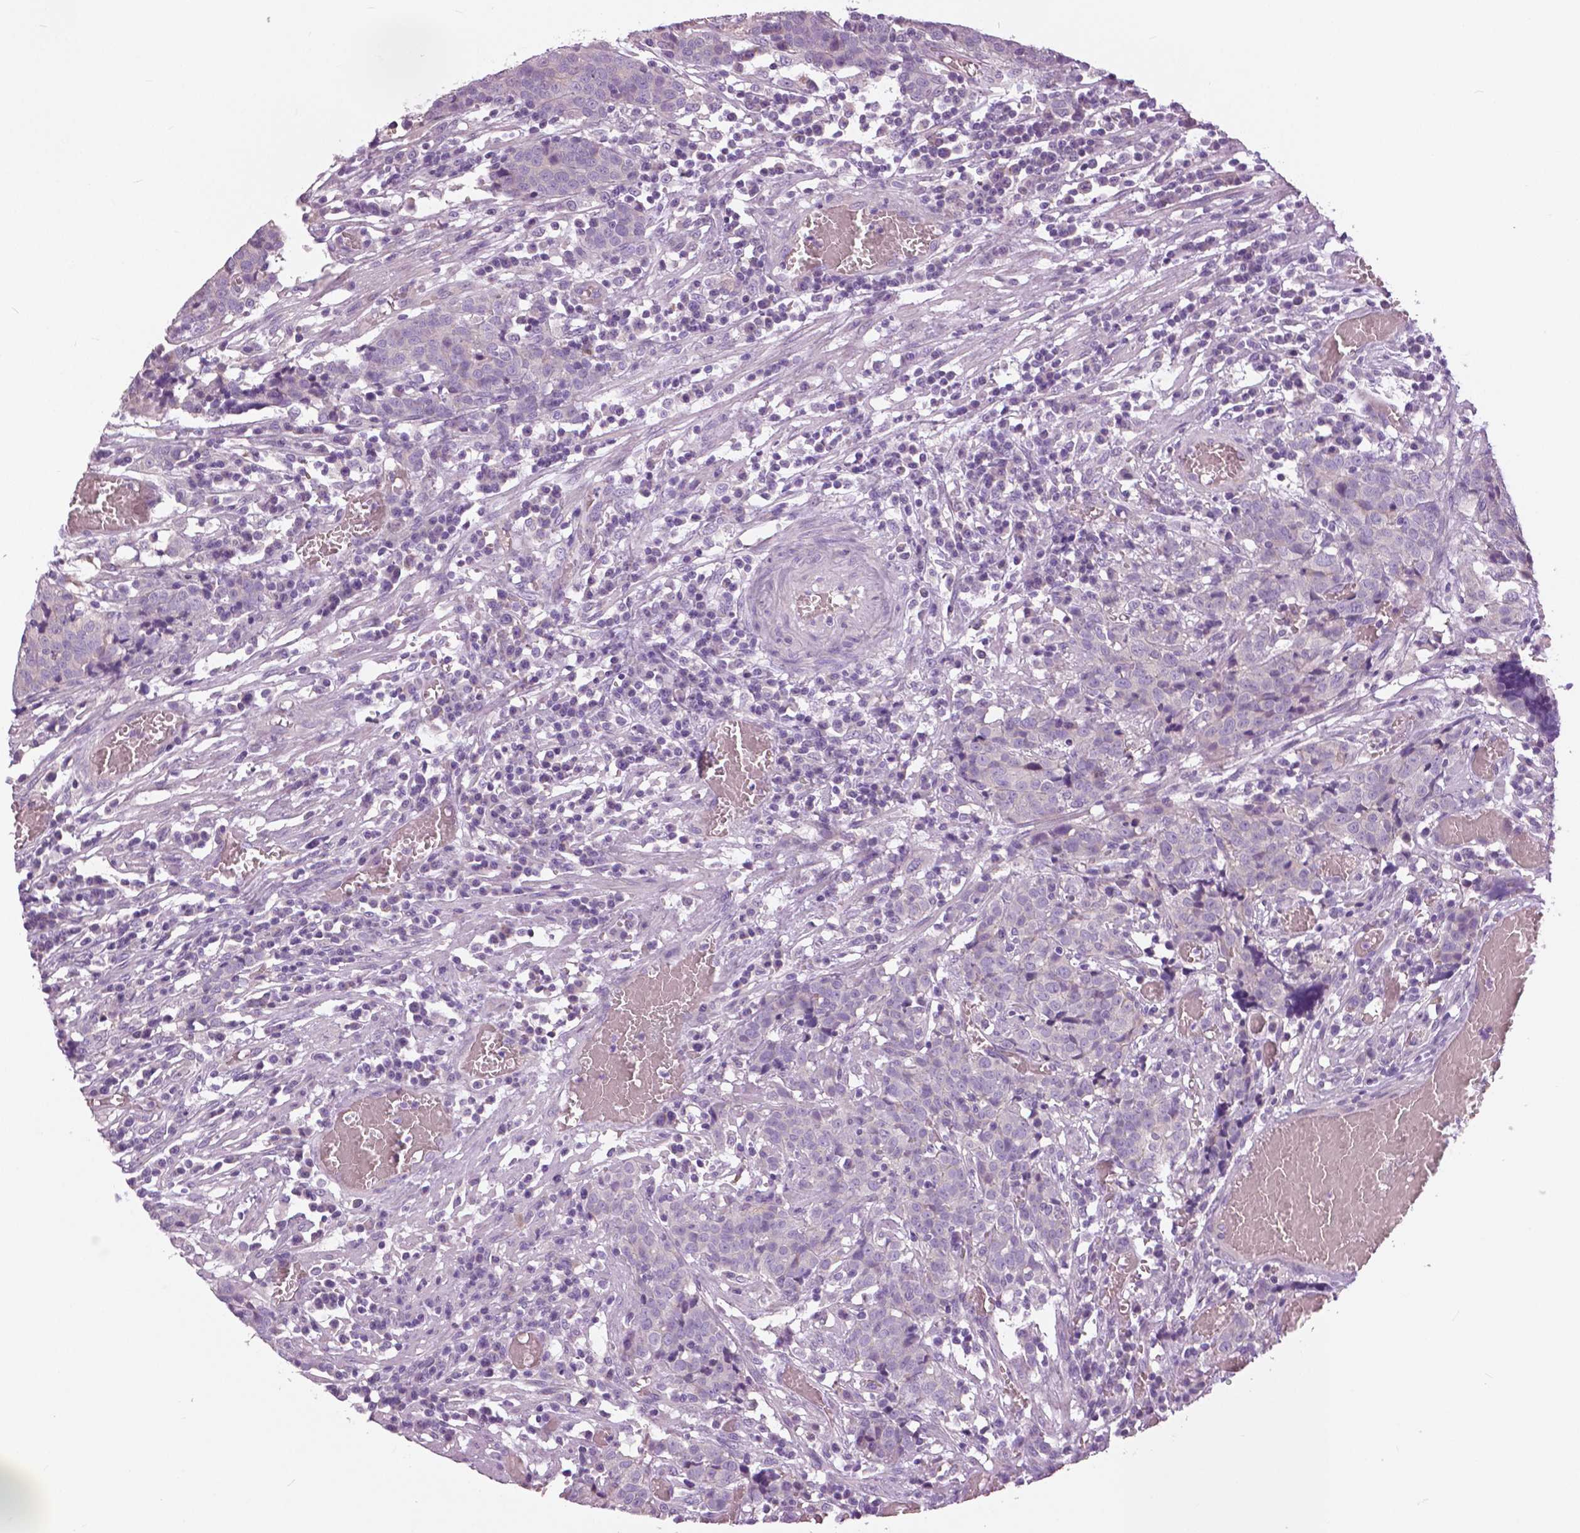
{"staining": {"intensity": "negative", "quantity": "none", "location": "none"}, "tissue": "prostate cancer", "cell_type": "Tumor cells", "image_type": "cancer", "snomed": [{"axis": "morphology", "description": "Adenocarcinoma, High grade"}, {"axis": "topography", "description": "Prostate and seminal vesicle, NOS"}], "caption": "Tumor cells show no significant expression in adenocarcinoma (high-grade) (prostate). (DAB (3,3'-diaminobenzidine) immunohistochemistry, high magnification).", "gene": "SERPINI1", "patient": {"sex": "male", "age": 60}}